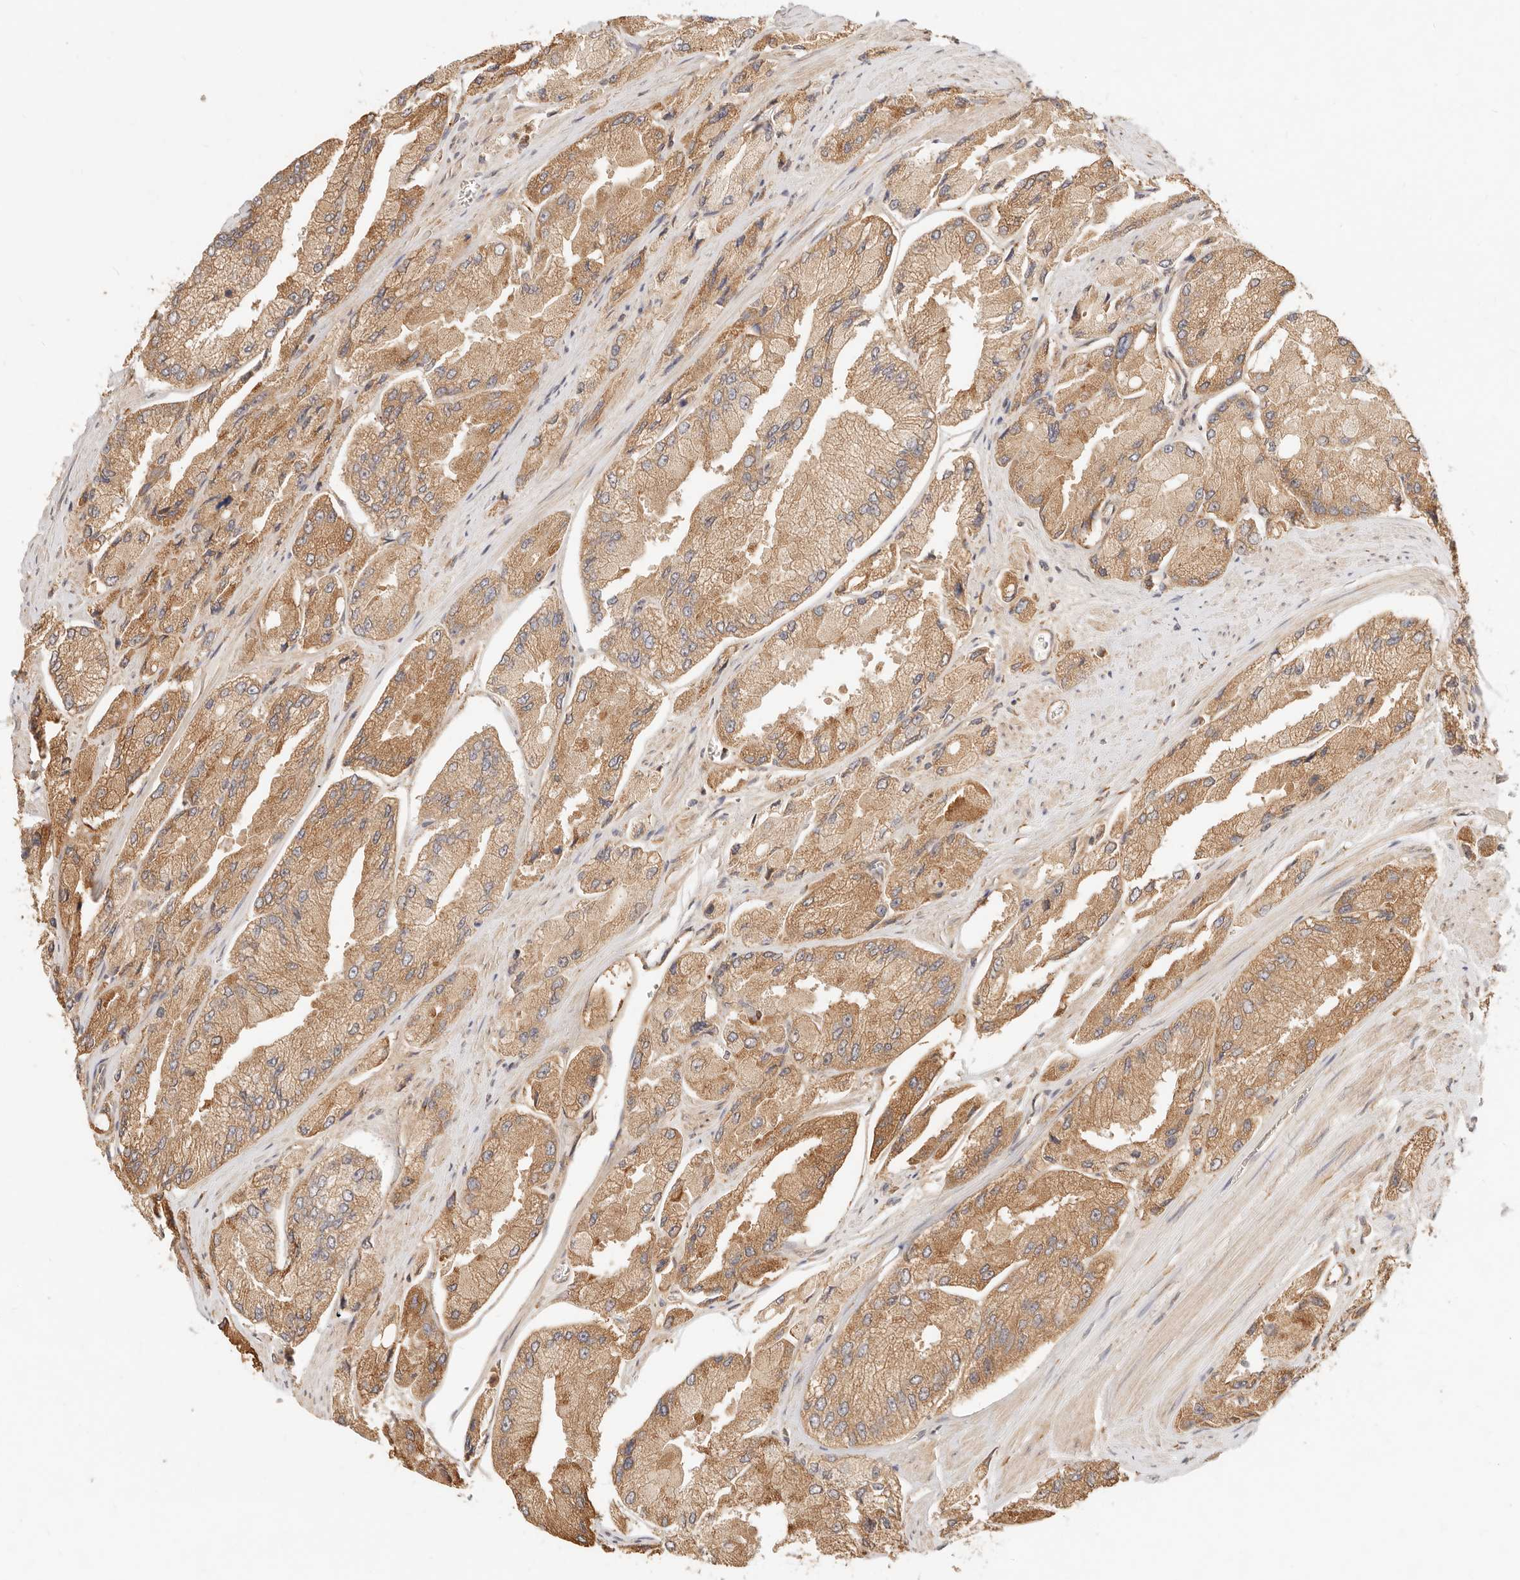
{"staining": {"intensity": "moderate", "quantity": ">75%", "location": "cytoplasmic/membranous"}, "tissue": "prostate cancer", "cell_type": "Tumor cells", "image_type": "cancer", "snomed": [{"axis": "morphology", "description": "Adenocarcinoma, High grade"}, {"axis": "topography", "description": "Prostate"}], "caption": "Immunohistochemistry (DAB) staining of prostate cancer (adenocarcinoma (high-grade)) reveals moderate cytoplasmic/membranous protein expression in about >75% of tumor cells. The staining was performed using DAB to visualize the protein expression in brown, while the nuclei were stained in blue with hematoxylin (Magnification: 20x).", "gene": "UBXN10", "patient": {"sex": "male", "age": 58}}